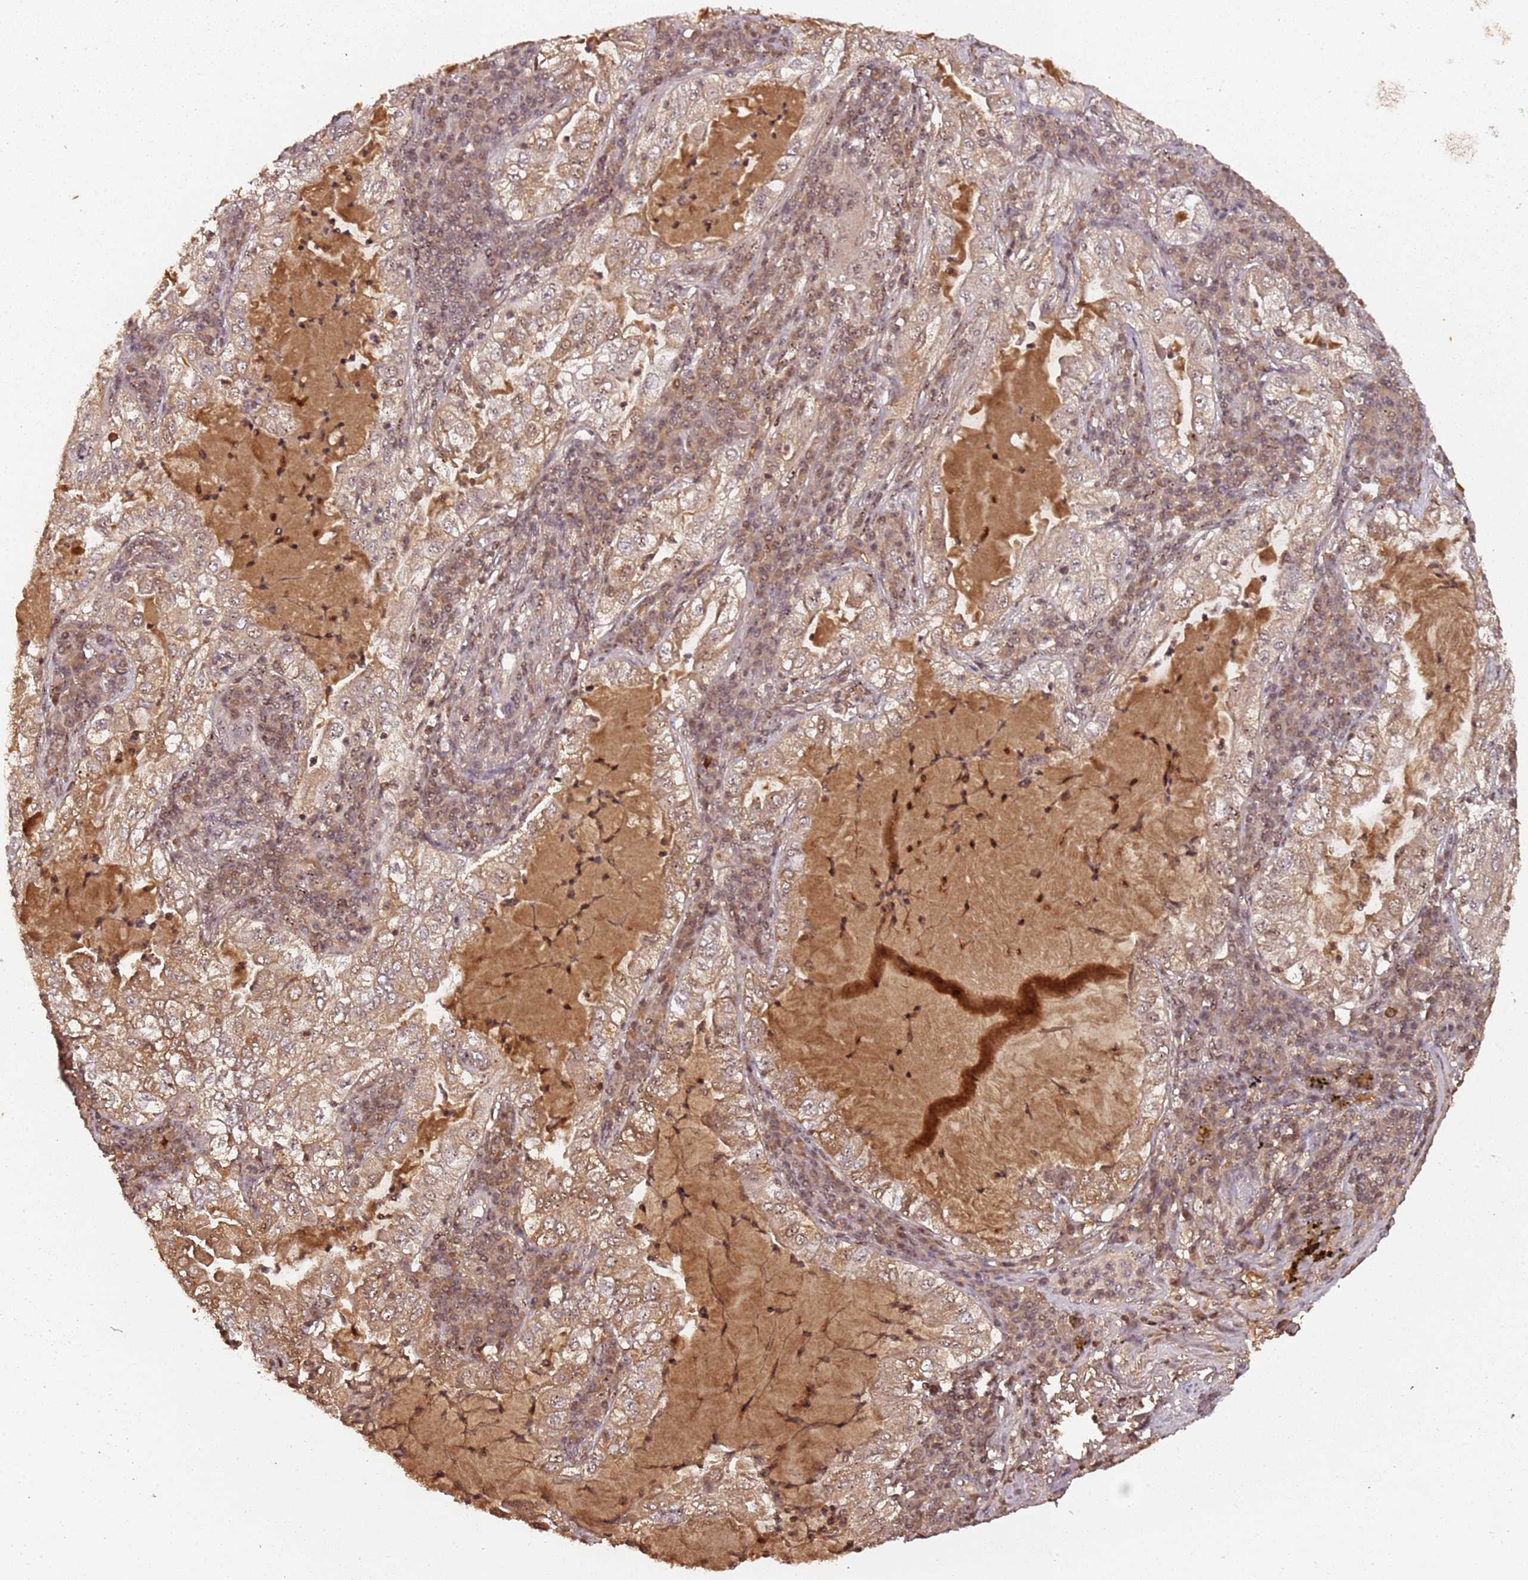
{"staining": {"intensity": "weak", "quantity": ">75%", "location": "nuclear"}, "tissue": "lung cancer", "cell_type": "Tumor cells", "image_type": "cancer", "snomed": [{"axis": "morphology", "description": "Adenocarcinoma, NOS"}, {"axis": "topography", "description": "Lung"}], "caption": "An image showing weak nuclear staining in about >75% of tumor cells in adenocarcinoma (lung), as visualized by brown immunohistochemical staining.", "gene": "COL1A2", "patient": {"sex": "female", "age": 73}}